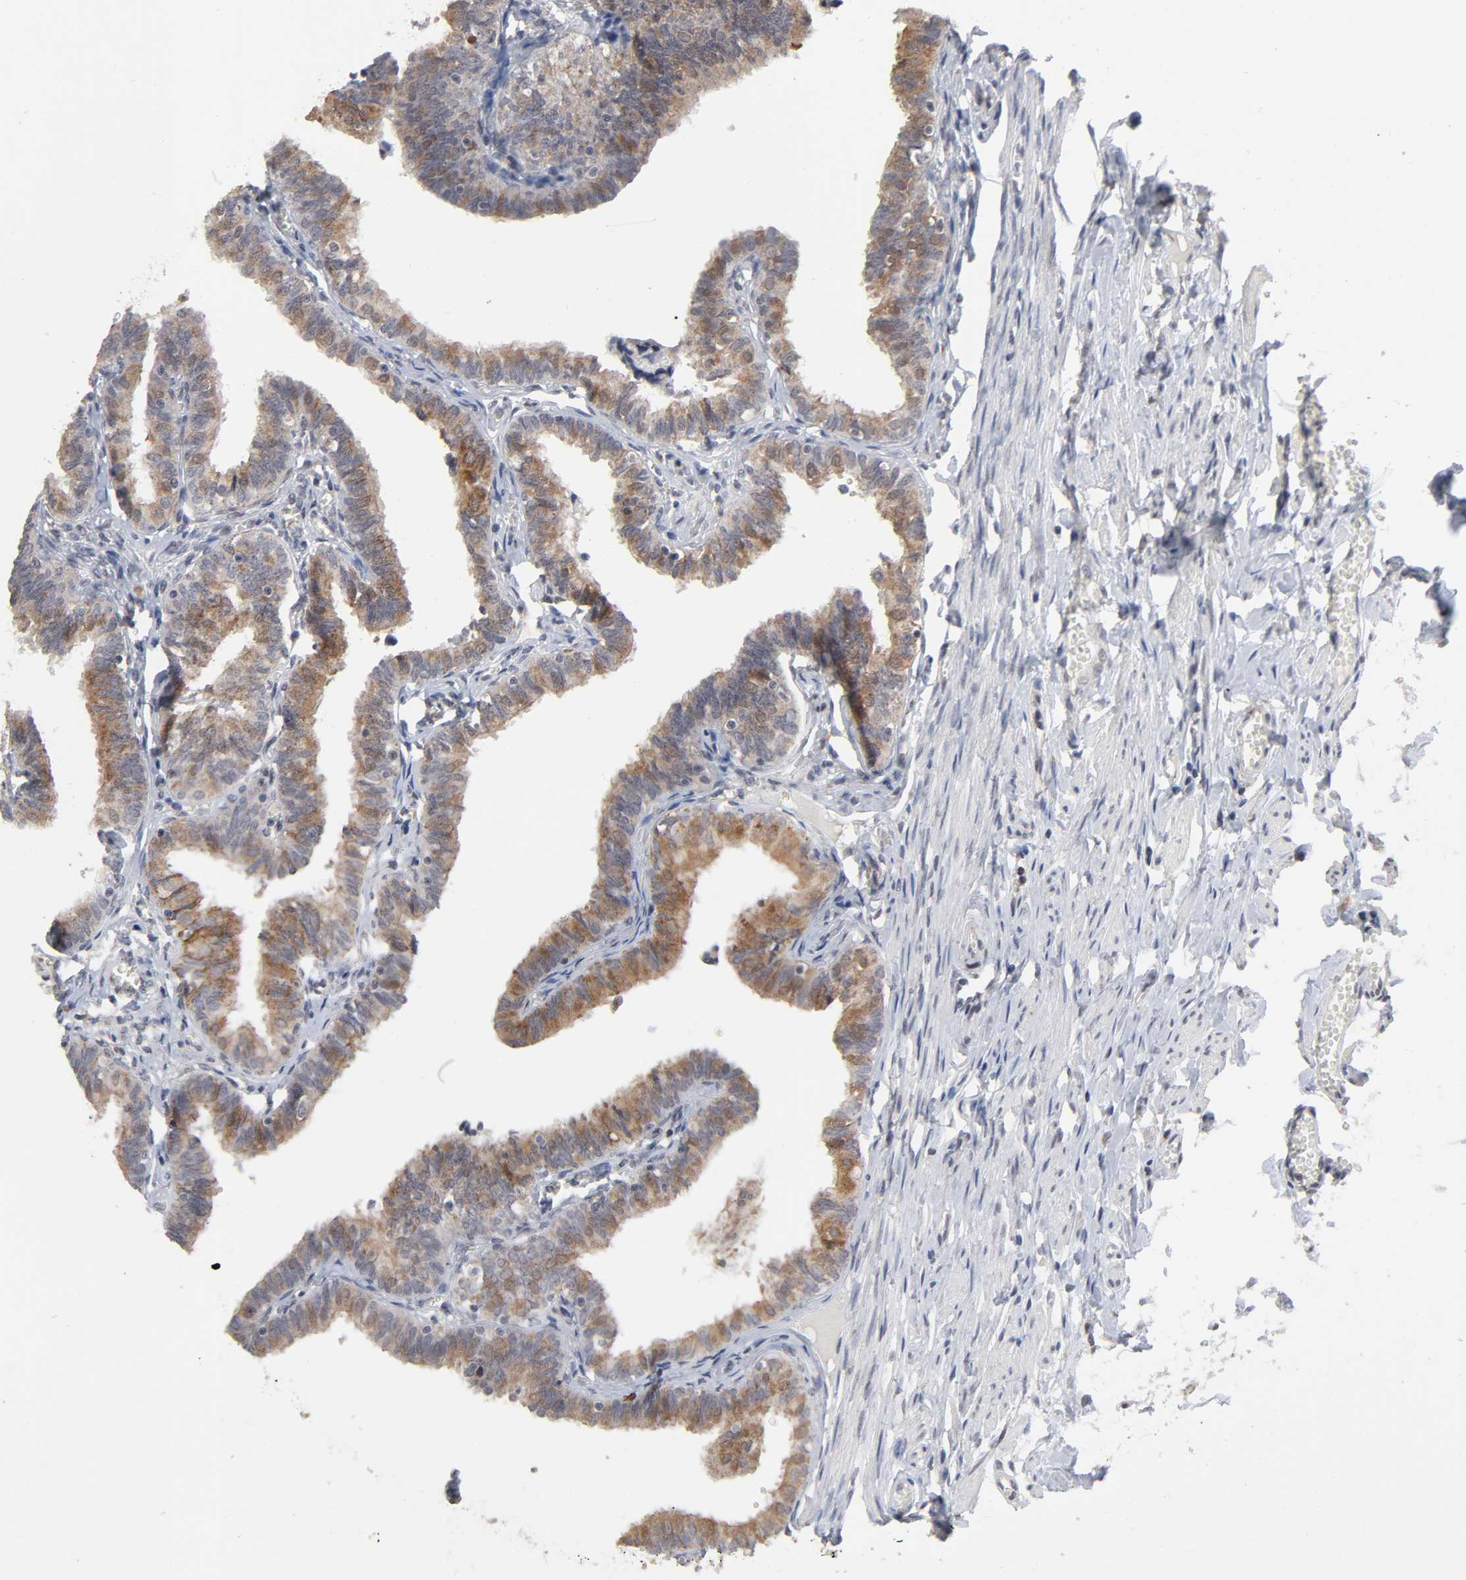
{"staining": {"intensity": "moderate", "quantity": ">75%", "location": "cytoplasmic/membranous,nuclear"}, "tissue": "fallopian tube", "cell_type": "Glandular cells", "image_type": "normal", "snomed": [{"axis": "morphology", "description": "Normal tissue, NOS"}, {"axis": "topography", "description": "Fallopian tube"}], "caption": "Glandular cells show medium levels of moderate cytoplasmic/membranous,nuclear positivity in about >75% of cells in normal fallopian tube.", "gene": "AUH", "patient": {"sex": "female", "age": 46}}